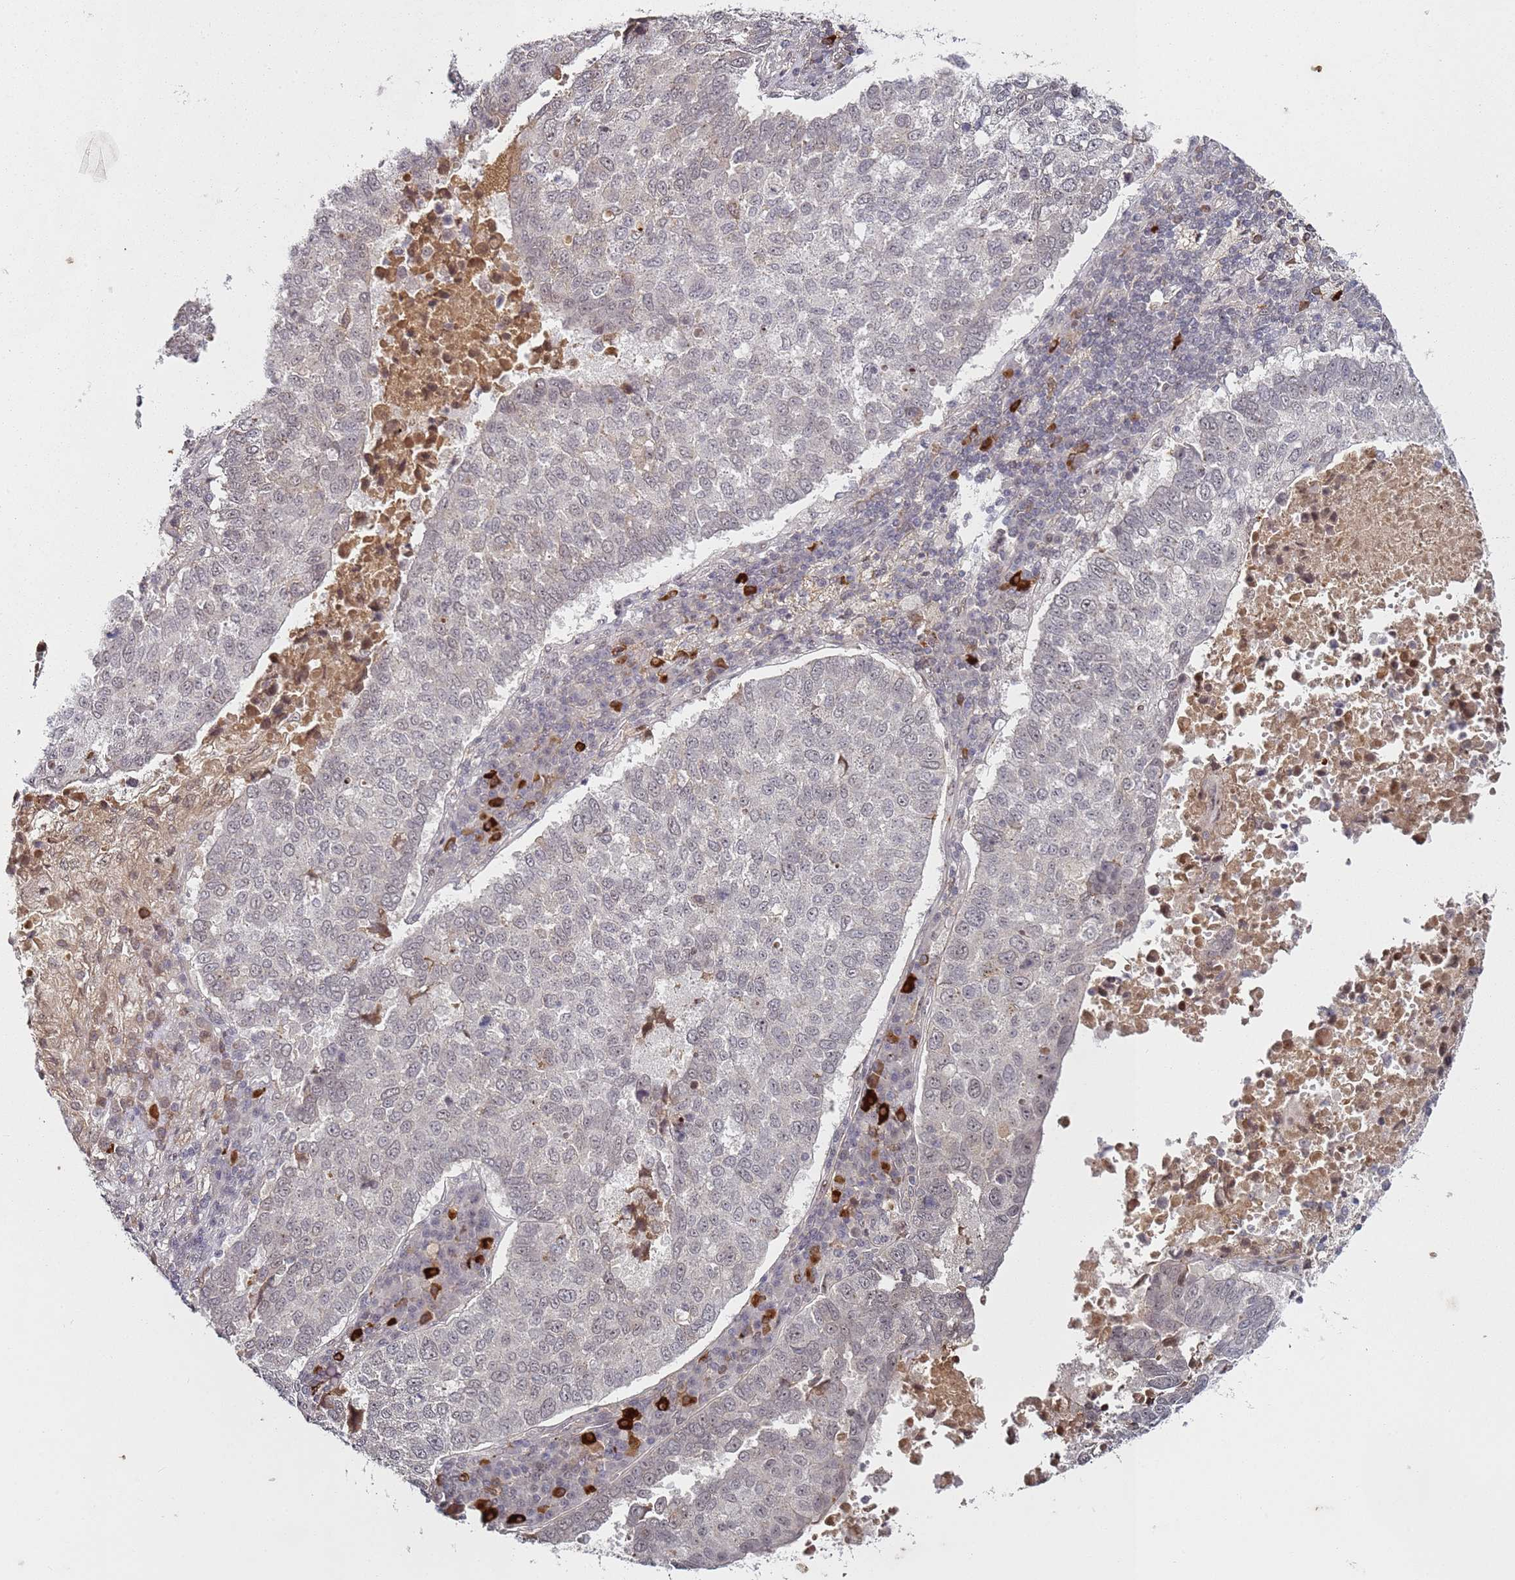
{"staining": {"intensity": "weak", "quantity": "25%-75%", "location": "nuclear"}, "tissue": "lung cancer", "cell_type": "Tumor cells", "image_type": "cancer", "snomed": [{"axis": "morphology", "description": "Squamous cell carcinoma, NOS"}, {"axis": "topography", "description": "Lung"}], "caption": "Protein analysis of lung squamous cell carcinoma tissue reveals weak nuclear staining in approximately 25%-75% of tumor cells. Nuclei are stained in blue.", "gene": "ATF6B", "patient": {"sex": "male", "age": 73}}